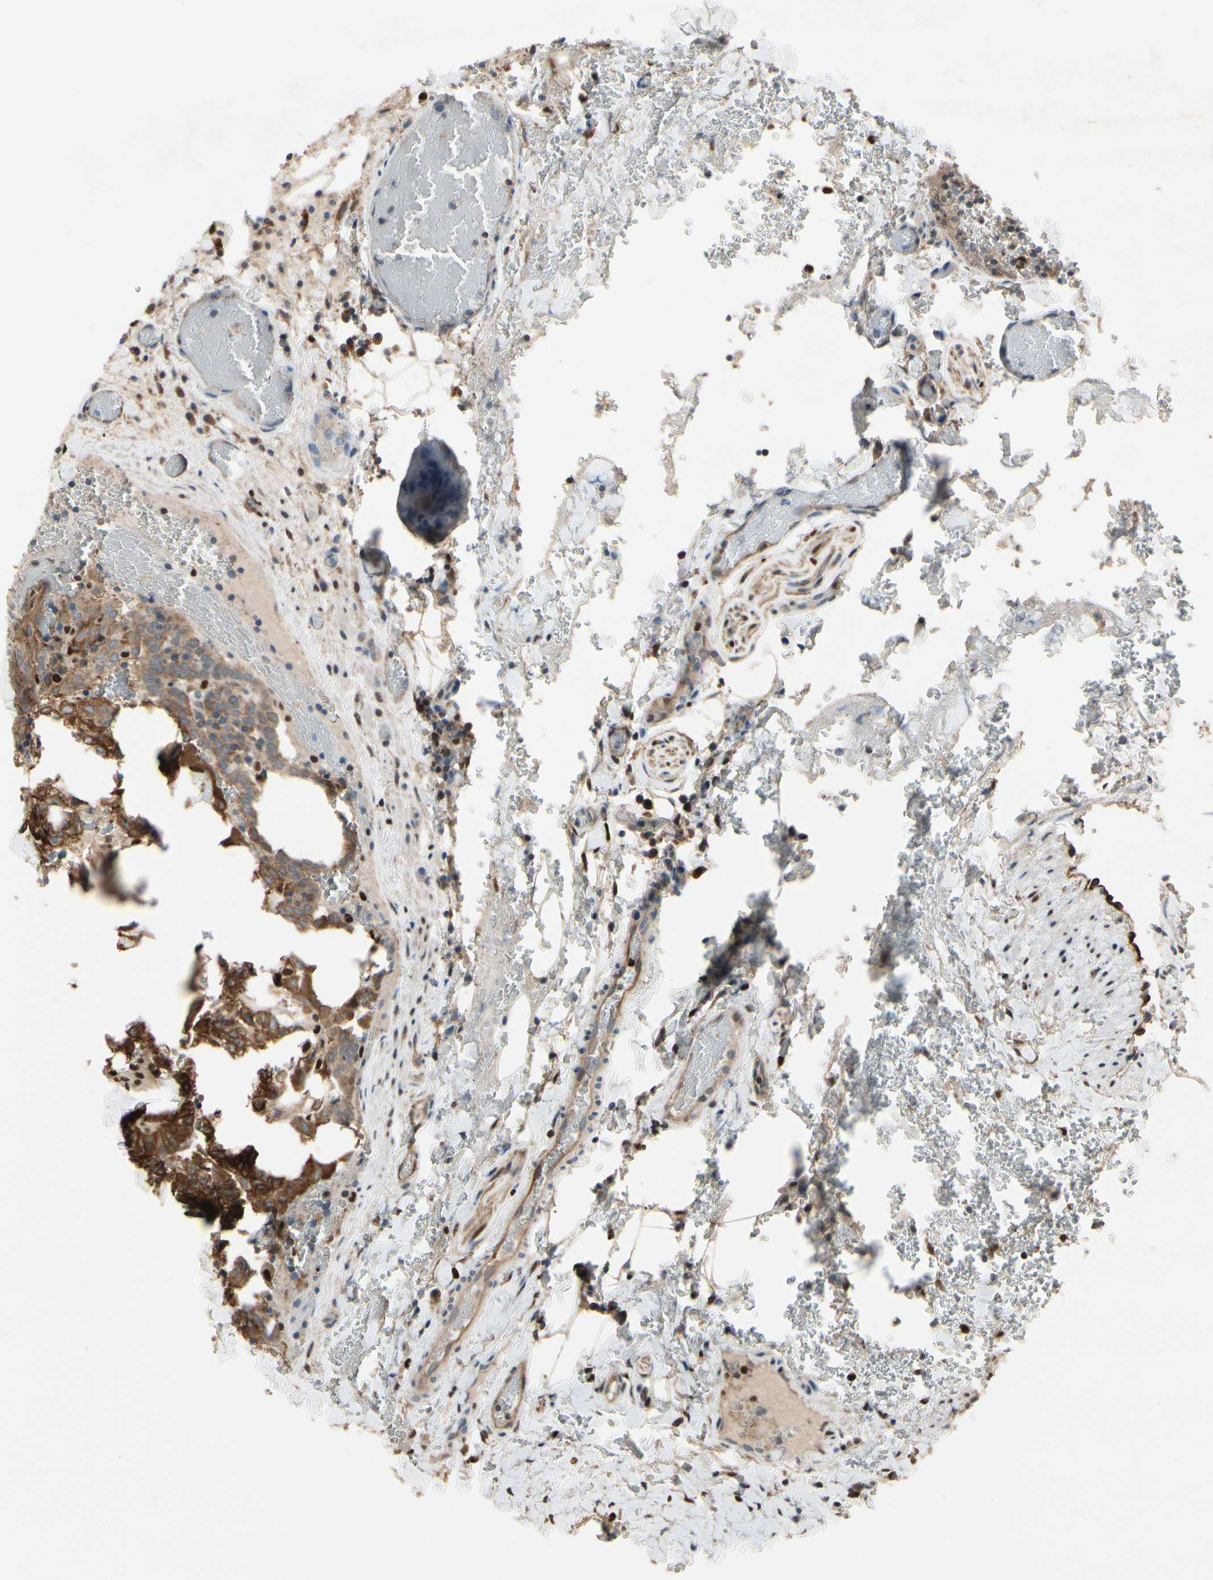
{"staining": {"intensity": "moderate", "quantity": "<25%", "location": "cytoplasmic/membranous"}, "tissue": "thyroid cancer", "cell_type": "Tumor cells", "image_type": "cancer", "snomed": [{"axis": "morphology", "description": "Normal tissue, NOS"}, {"axis": "morphology", "description": "Papillary adenocarcinoma, NOS"}, {"axis": "topography", "description": "Thyroid gland"}], "caption": "Human papillary adenocarcinoma (thyroid) stained for a protein (brown) demonstrates moderate cytoplasmic/membranous positive expression in approximately <25% of tumor cells.", "gene": "CGREF1", "patient": {"sex": "female", "age": 30}}